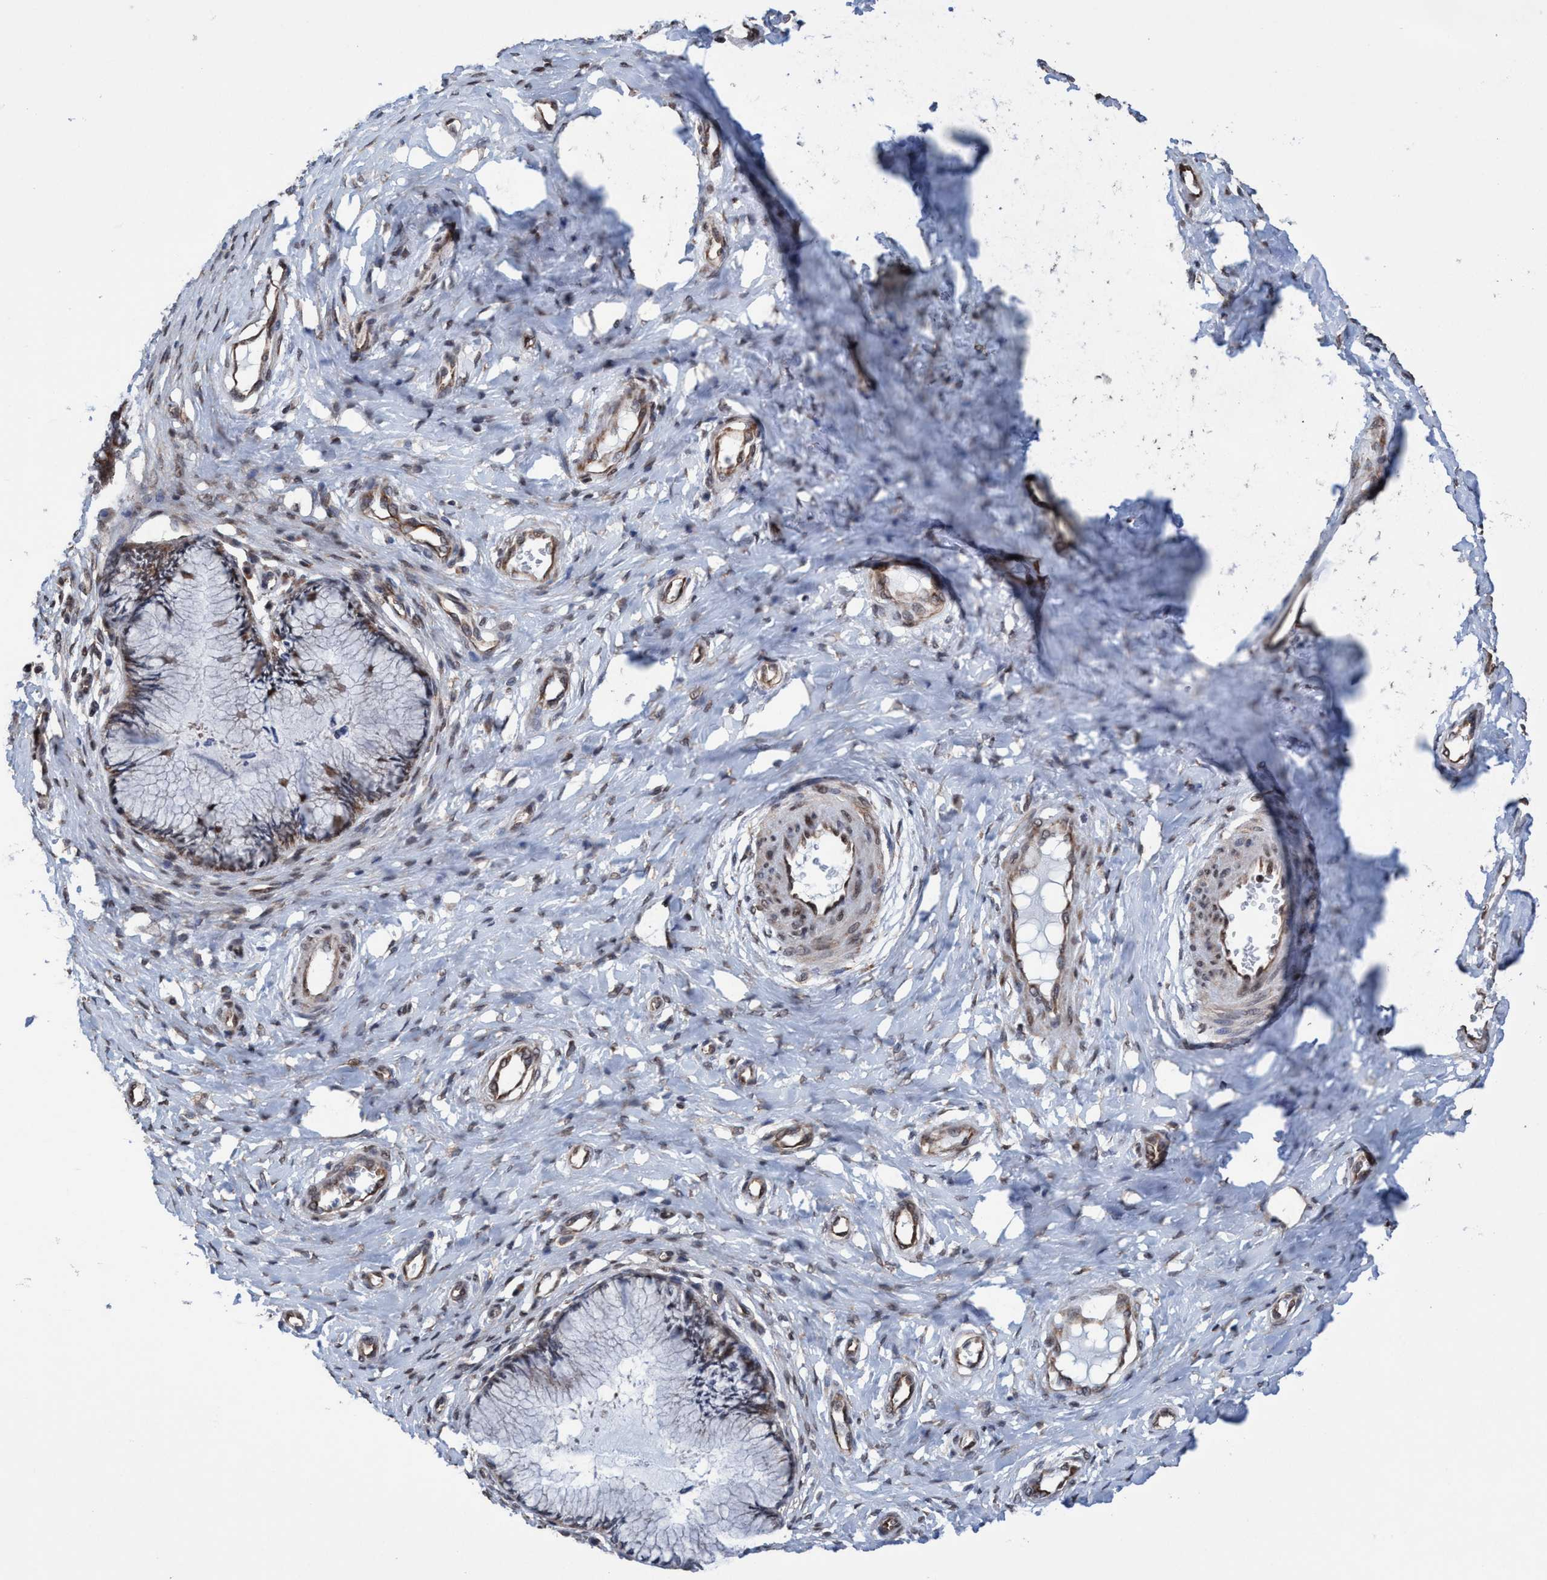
{"staining": {"intensity": "weak", "quantity": ">75%", "location": "cytoplasmic/membranous"}, "tissue": "cervix", "cell_type": "Glandular cells", "image_type": "normal", "snomed": [{"axis": "morphology", "description": "Normal tissue, NOS"}, {"axis": "topography", "description": "Cervix"}], "caption": "An immunohistochemistry image of normal tissue is shown. Protein staining in brown labels weak cytoplasmic/membranous positivity in cervix within glandular cells. (Stains: DAB (3,3'-diaminobenzidine) in brown, nuclei in blue, Microscopy: brightfield microscopy at high magnification).", "gene": "METAP2", "patient": {"sex": "female", "age": 55}}